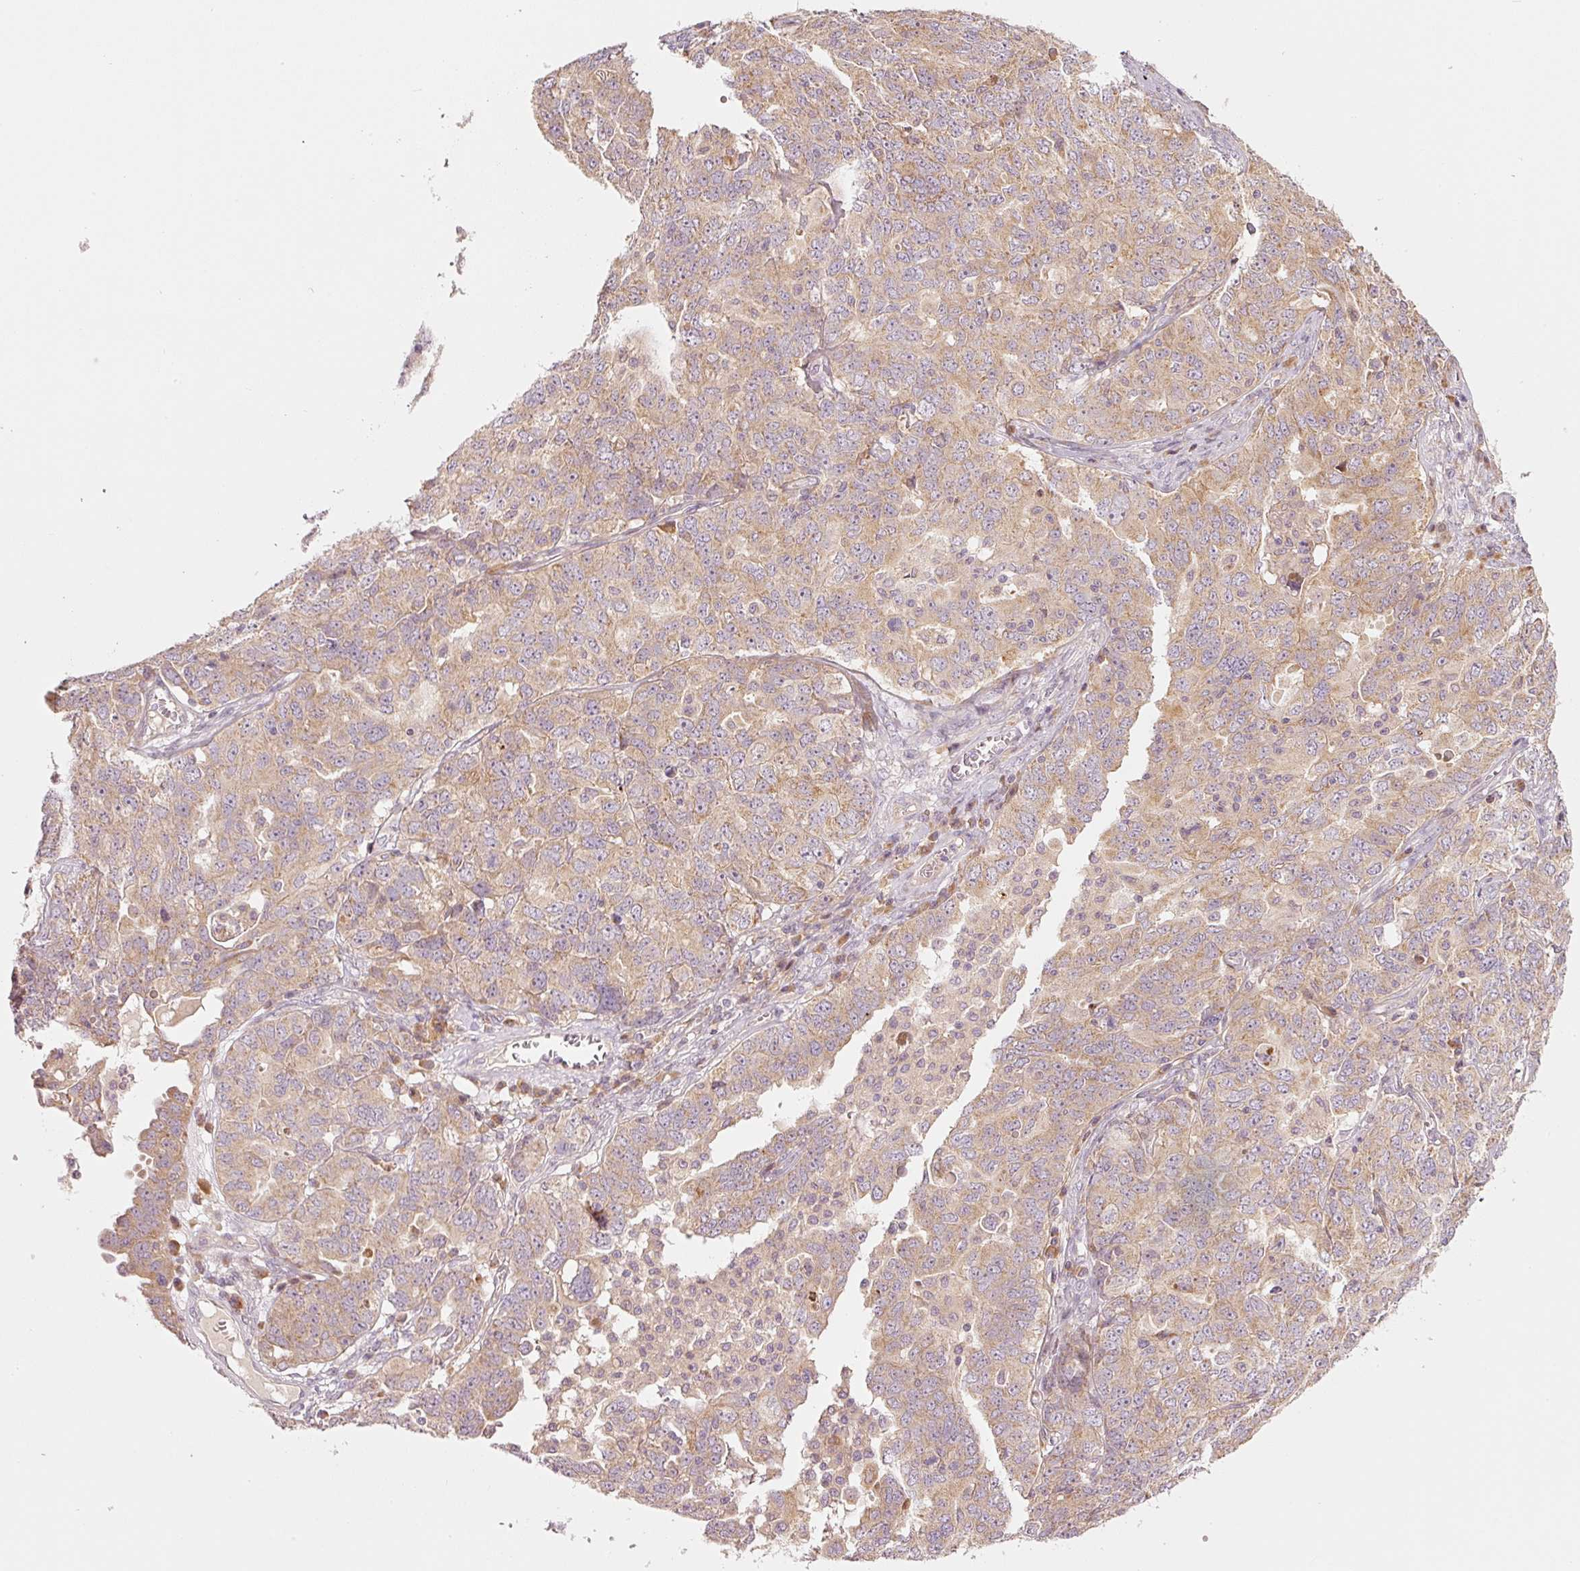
{"staining": {"intensity": "weak", "quantity": ">75%", "location": "cytoplasmic/membranous"}, "tissue": "ovarian cancer", "cell_type": "Tumor cells", "image_type": "cancer", "snomed": [{"axis": "morphology", "description": "Carcinoma, endometroid"}, {"axis": "topography", "description": "Ovary"}], "caption": "Ovarian cancer (endometroid carcinoma) stained for a protein (brown) demonstrates weak cytoplasmic/membranous positive positivity in about >75% of tumor cells.", "gene": "MAP10", "patient": {"sex": "female", "age": 62}}